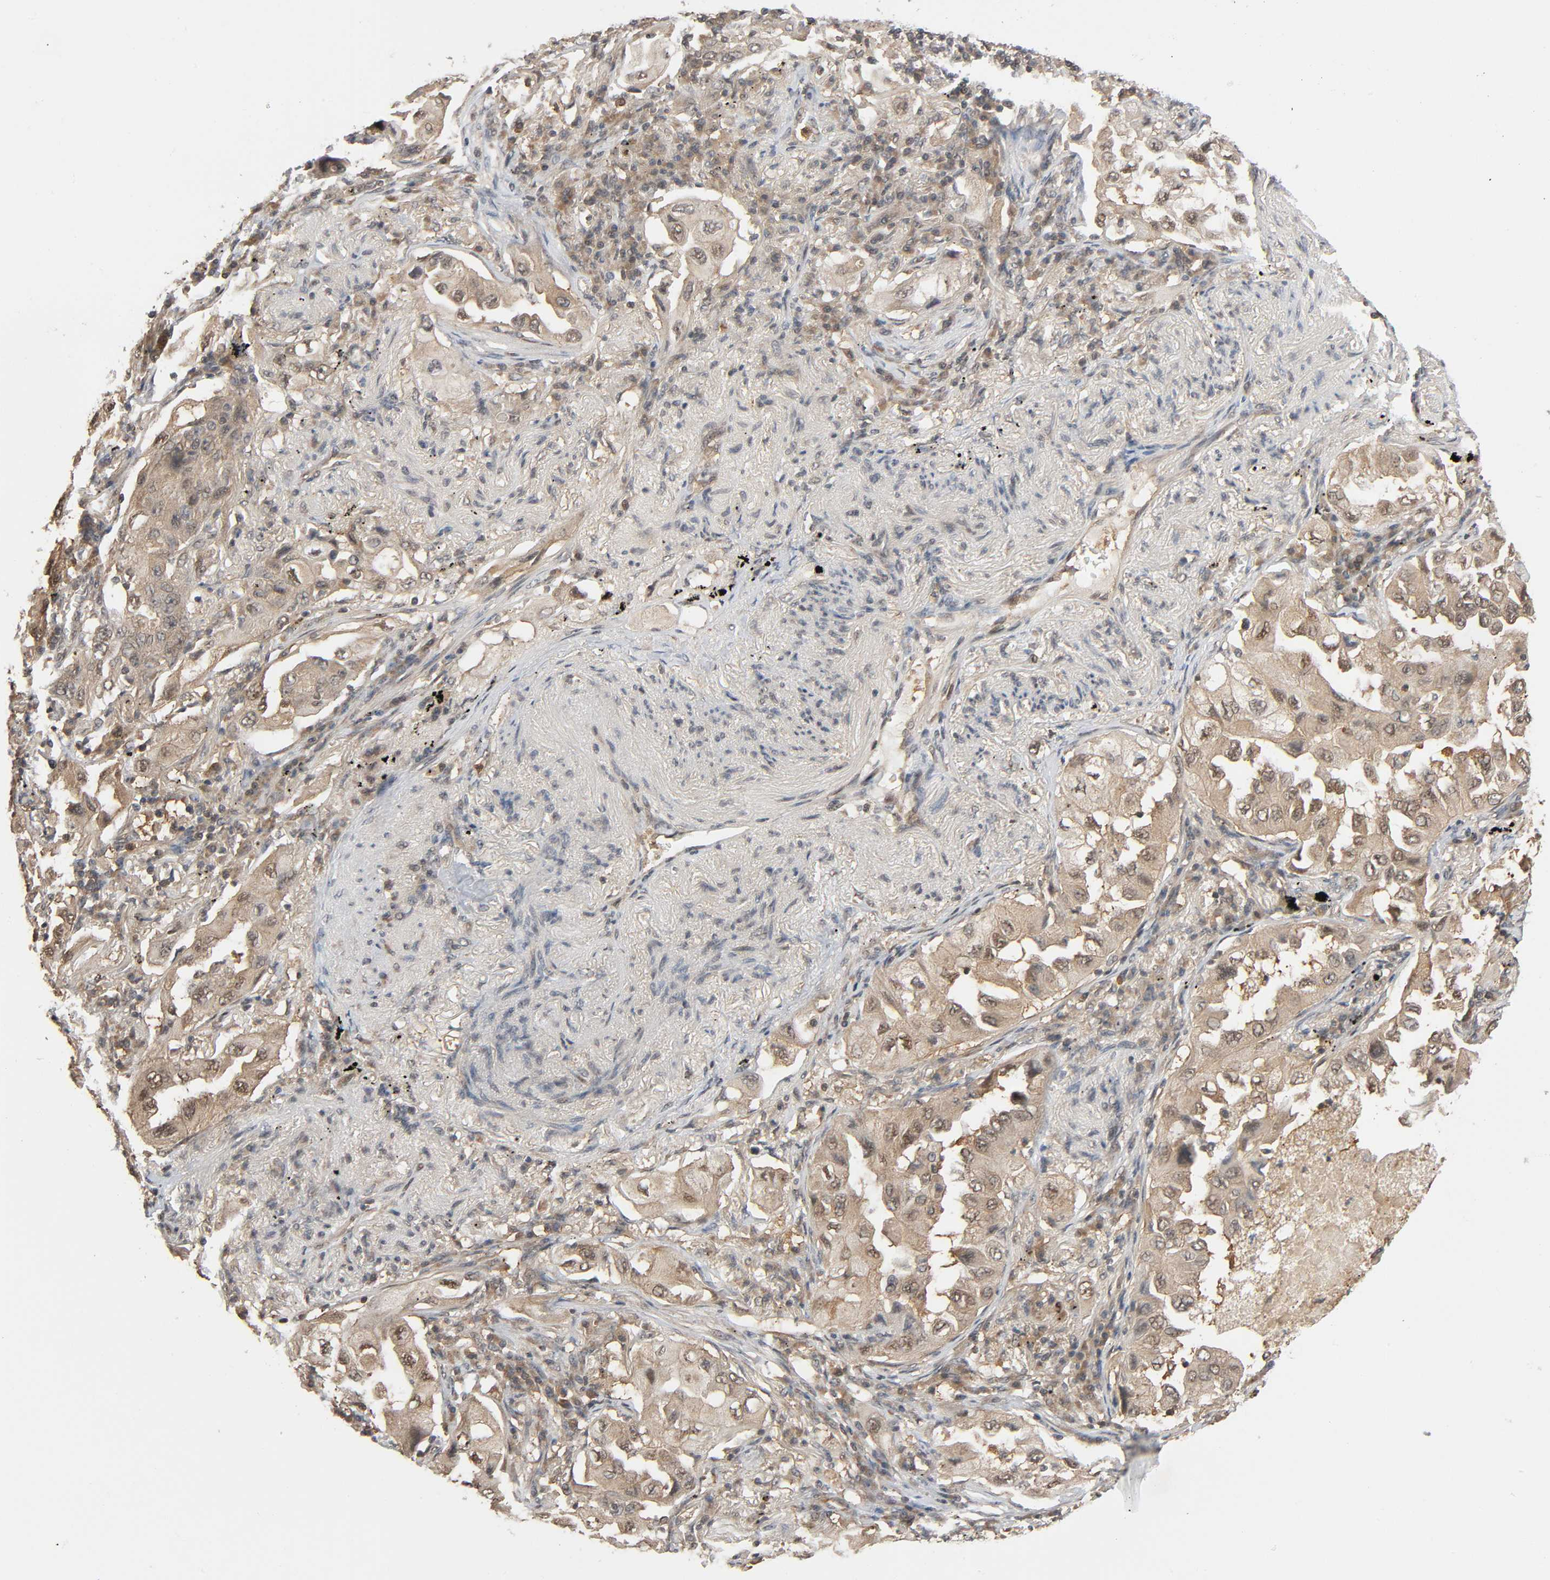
{"staining": {"intensity": "weak", "quantity": ">75%", "location": "cytoplasmic/membranous,nuclear"}, "tissue": "lung cancer", "cell_type": "Tumor cells", "image_type": "cancer", "snomed": [{"axis": "morphology", "description": "Adenocarcinoma, NOS"}, {"axis": "topography", "description": "Lung"}], "caption": "Immunohistochemistry (IHC) of adenocarcinoma (lung) exhibits low levels of weak cytoplasmic/membranous and nuclear positivity in about >75% of tumor cells.", "gene": "NEDD8", "patient": {"sex": "female", "age": 65}}